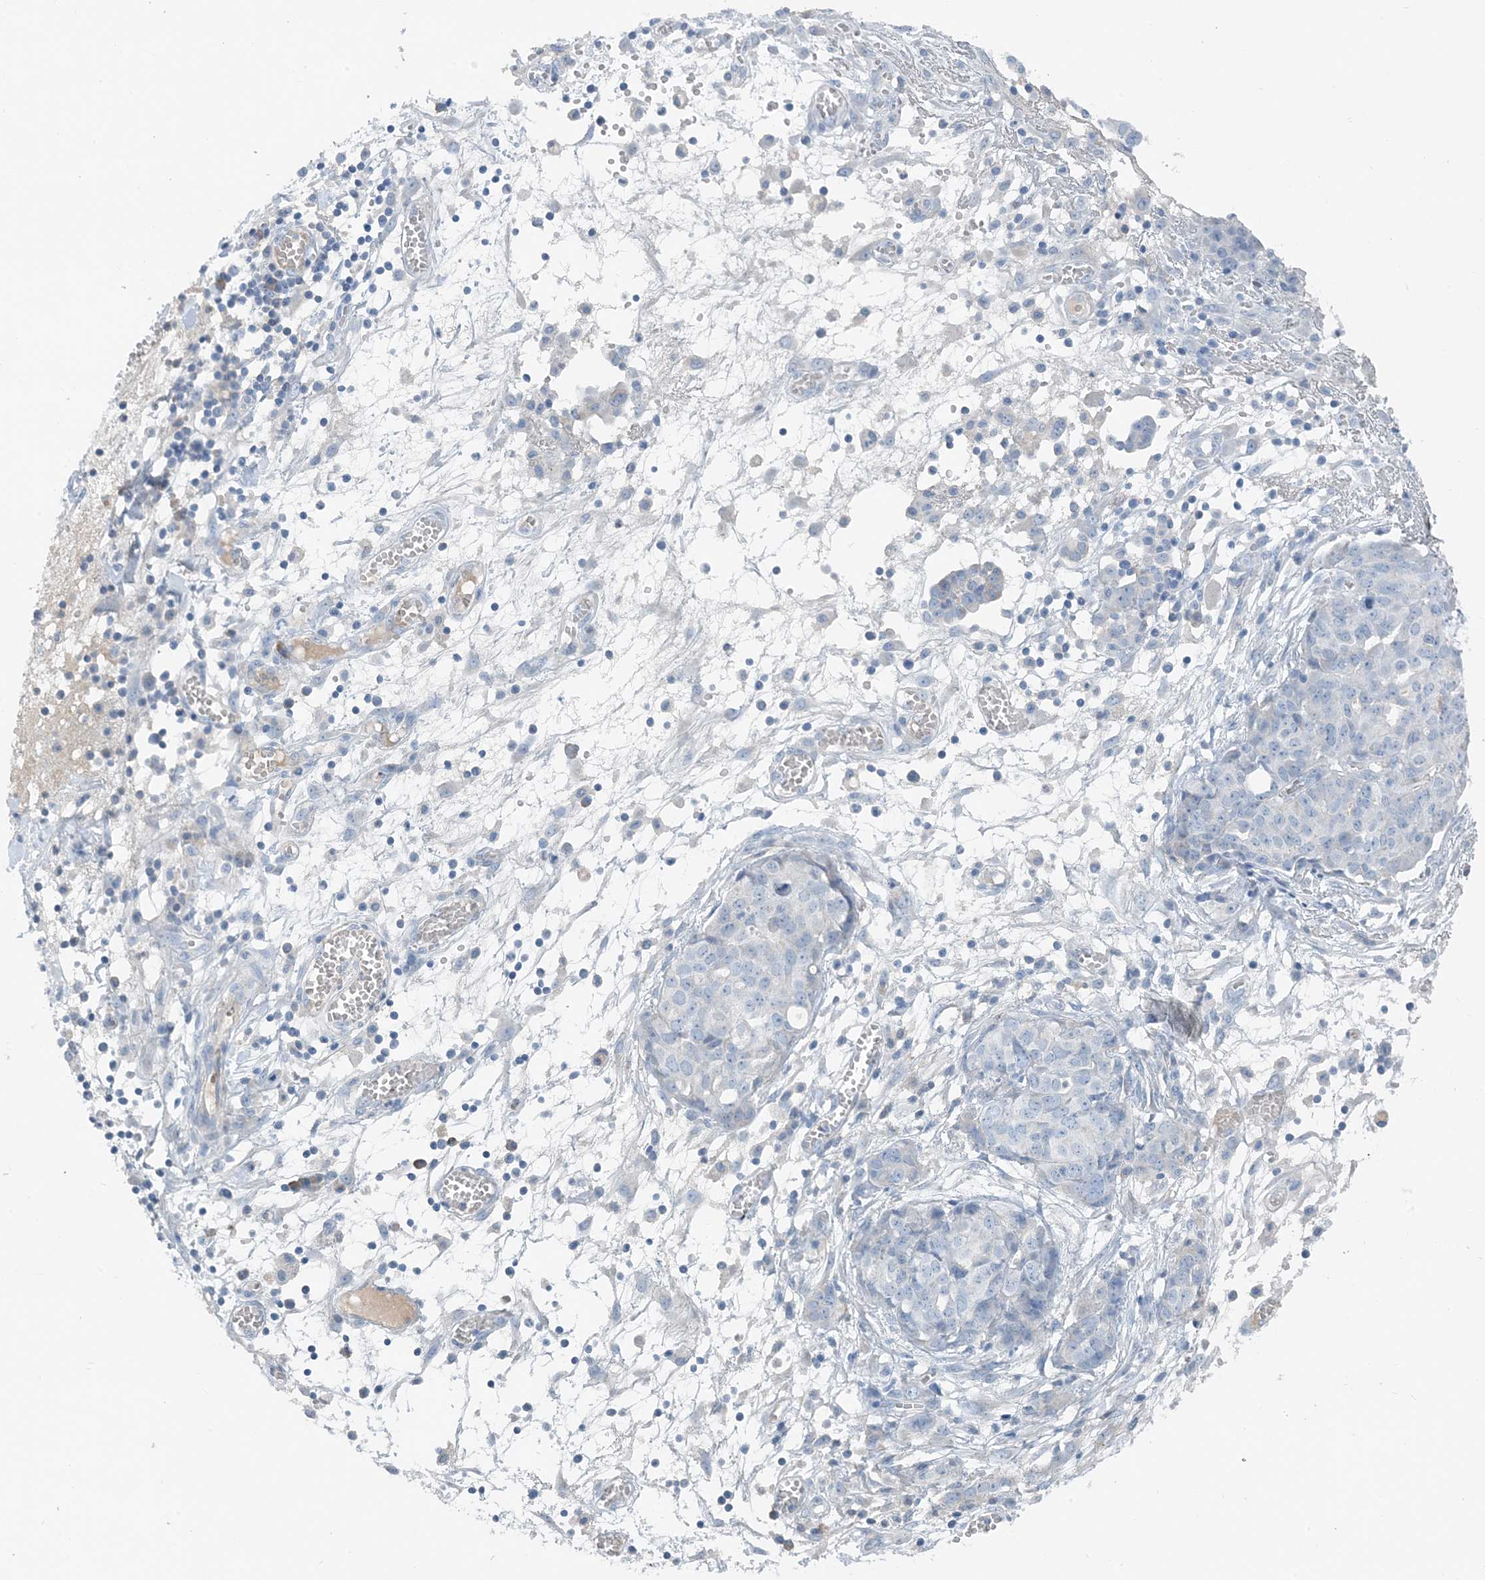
{"staining": {"intensity": "negative", "quantity": "none", "location": "none"}, "tissue": "ovarian cancer", "cell_type": "Tumor cells", "image_type": "cancer", "snomed": [{"axis": "morphology", "description": "Cystadenocarcinoma, serous, NOS"}, {"axis": "topography", "description": "Soft tissue"}, {"axis": "topography", "description": "Ovary"}], "caption": "High magnification brightfield microscopy of ovarian serous cystadenocarcinoma stained with DAB (3,3'-diaminobenzidine) (brown) and counterstained with hematoxylin (blue): tumor cells show no significant positivity.", "gene": "CTRL", "patient": {"sex": "female", "age": 57}}